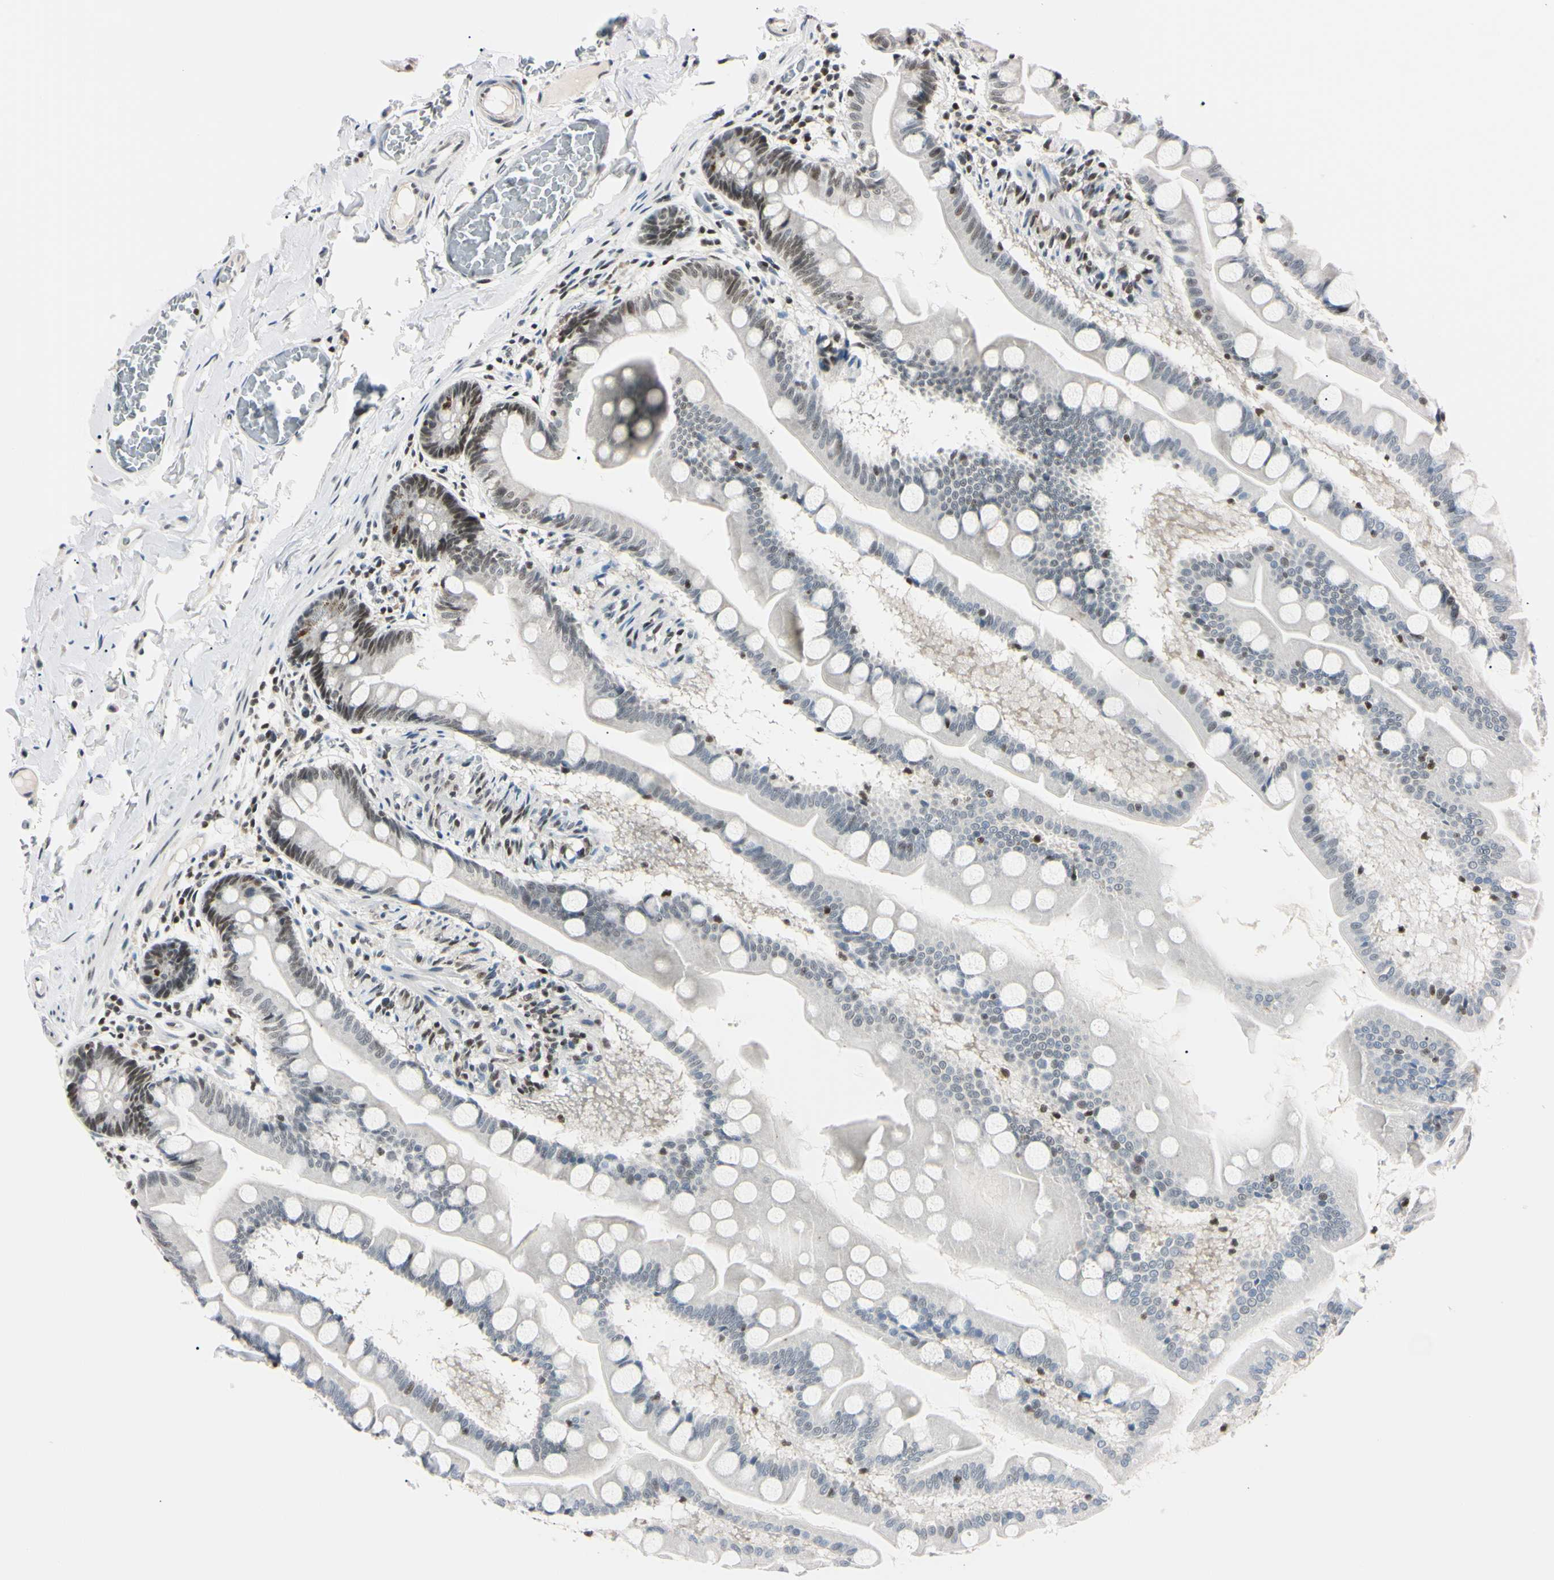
{"staining": {"intensity": "strong", "quantity": "<25%", "location": "nuclear"}, "tissue": "small intestine", "cell_type": "Glandular cells", "image_type": "normal", "snomed": [{"axis": "morphology", "description": "Normal tissue, NOS"}, {"axis": "topography", "description": "Small intestine"}], "caption": "An IHC micrograph of unremarkable tissue is shown. Protein staining in brown labels strong nuclear positivity in small intestine within glandular cells.", "gene": "C1orf174", "patient": {"sex": "male", "age": 41}}